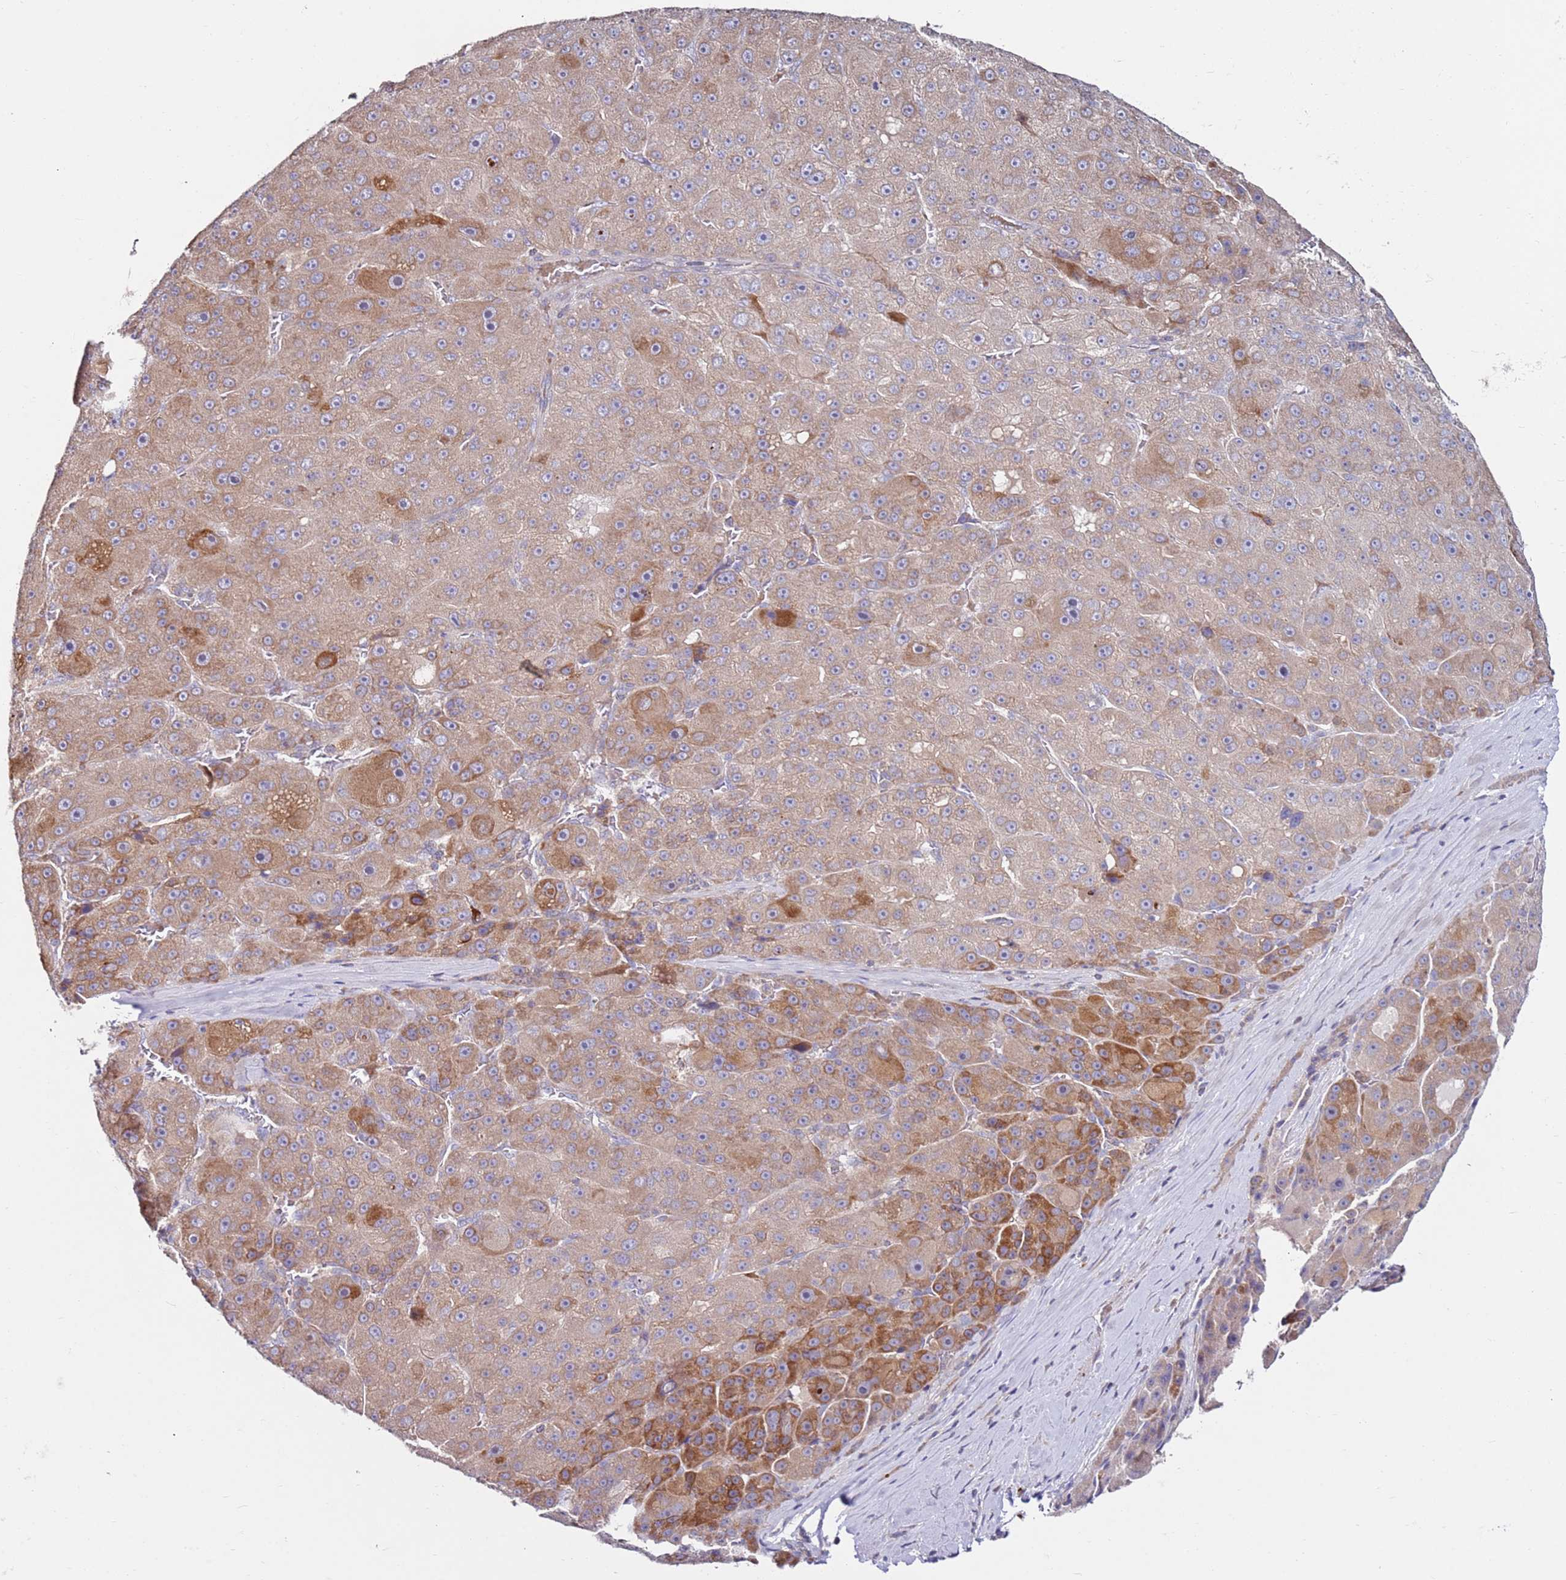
{"staining": {"intensity": "strong", "quantity": "25%-75%", "location": "cytoplasmic/membranous"}, "tissue": "liver cancer", "cell_type": "Tumor cells", "image_type": "cancer", "snomed": [{"axis": "morphology", "description": "Carcinoma, Hepatocellular, NOS"}, {"axis": "topography", "description": "Liver"}], "caption": "Protein analysis of liver cancer (hepatocellular carcinoma) tissue exhibits strong cytoplasmic/membranous positivity in approximately 25%-75% of tumor cells.", "gene": "CNOT9", "patient": {"sex": "male", "age": 76}}